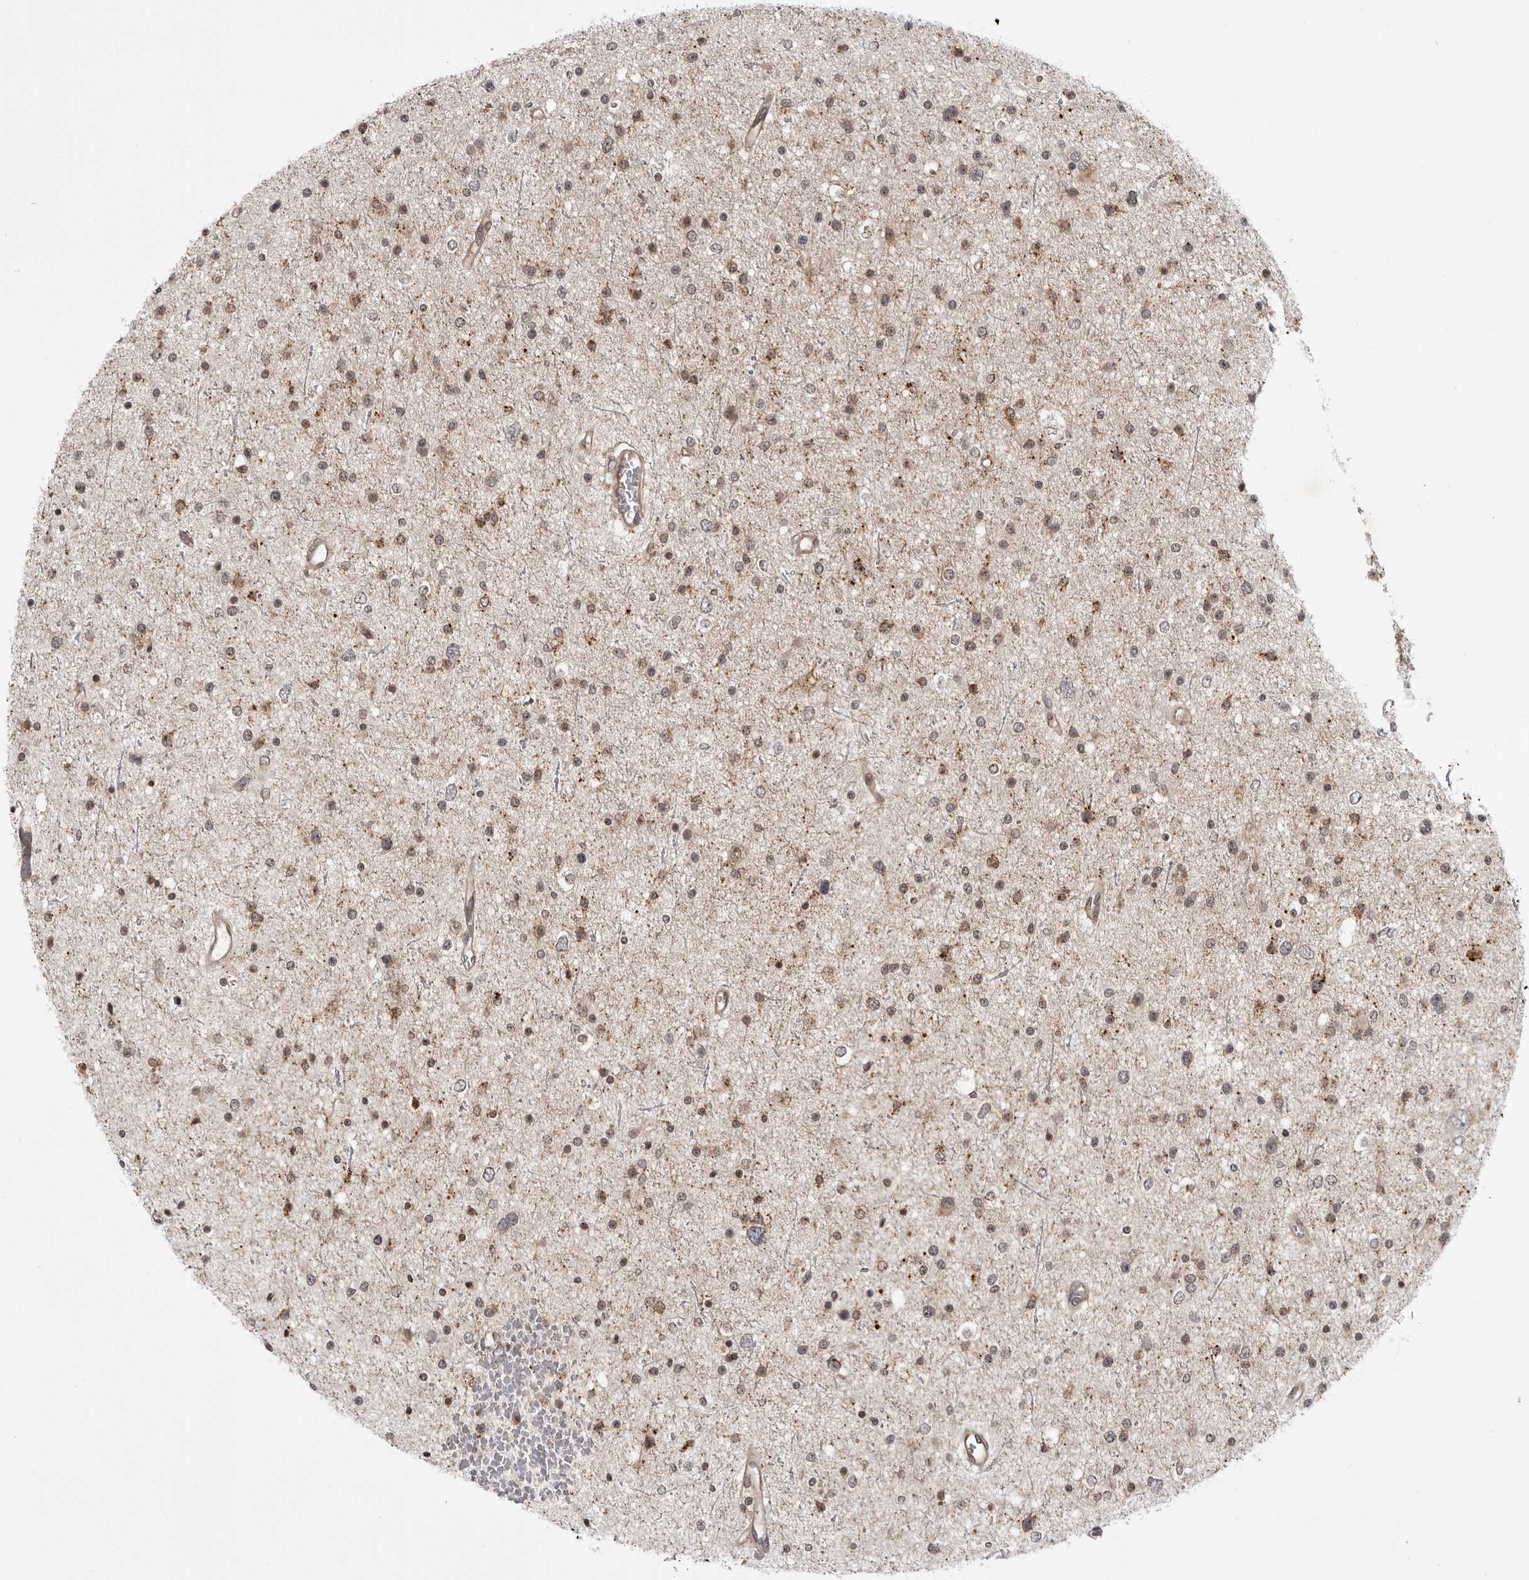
{"staining": {"intensity": "weak", "quantity": "<25%", "location": "cytoplasmic/membranous"}, "tissue": "glioma", "cell_type": "Tumor cells", "image_type": "cancer", "snomed": [{"axis": "morphology", "description": "Glioma, malignant, Low grade"}, {"axis": "topography", "description": "Brain"}], "caption": "Tumor cells are negative for brown protein staining in glioma.", "gene": "USP43", "patient": {"sex": "female", "age": 37}}